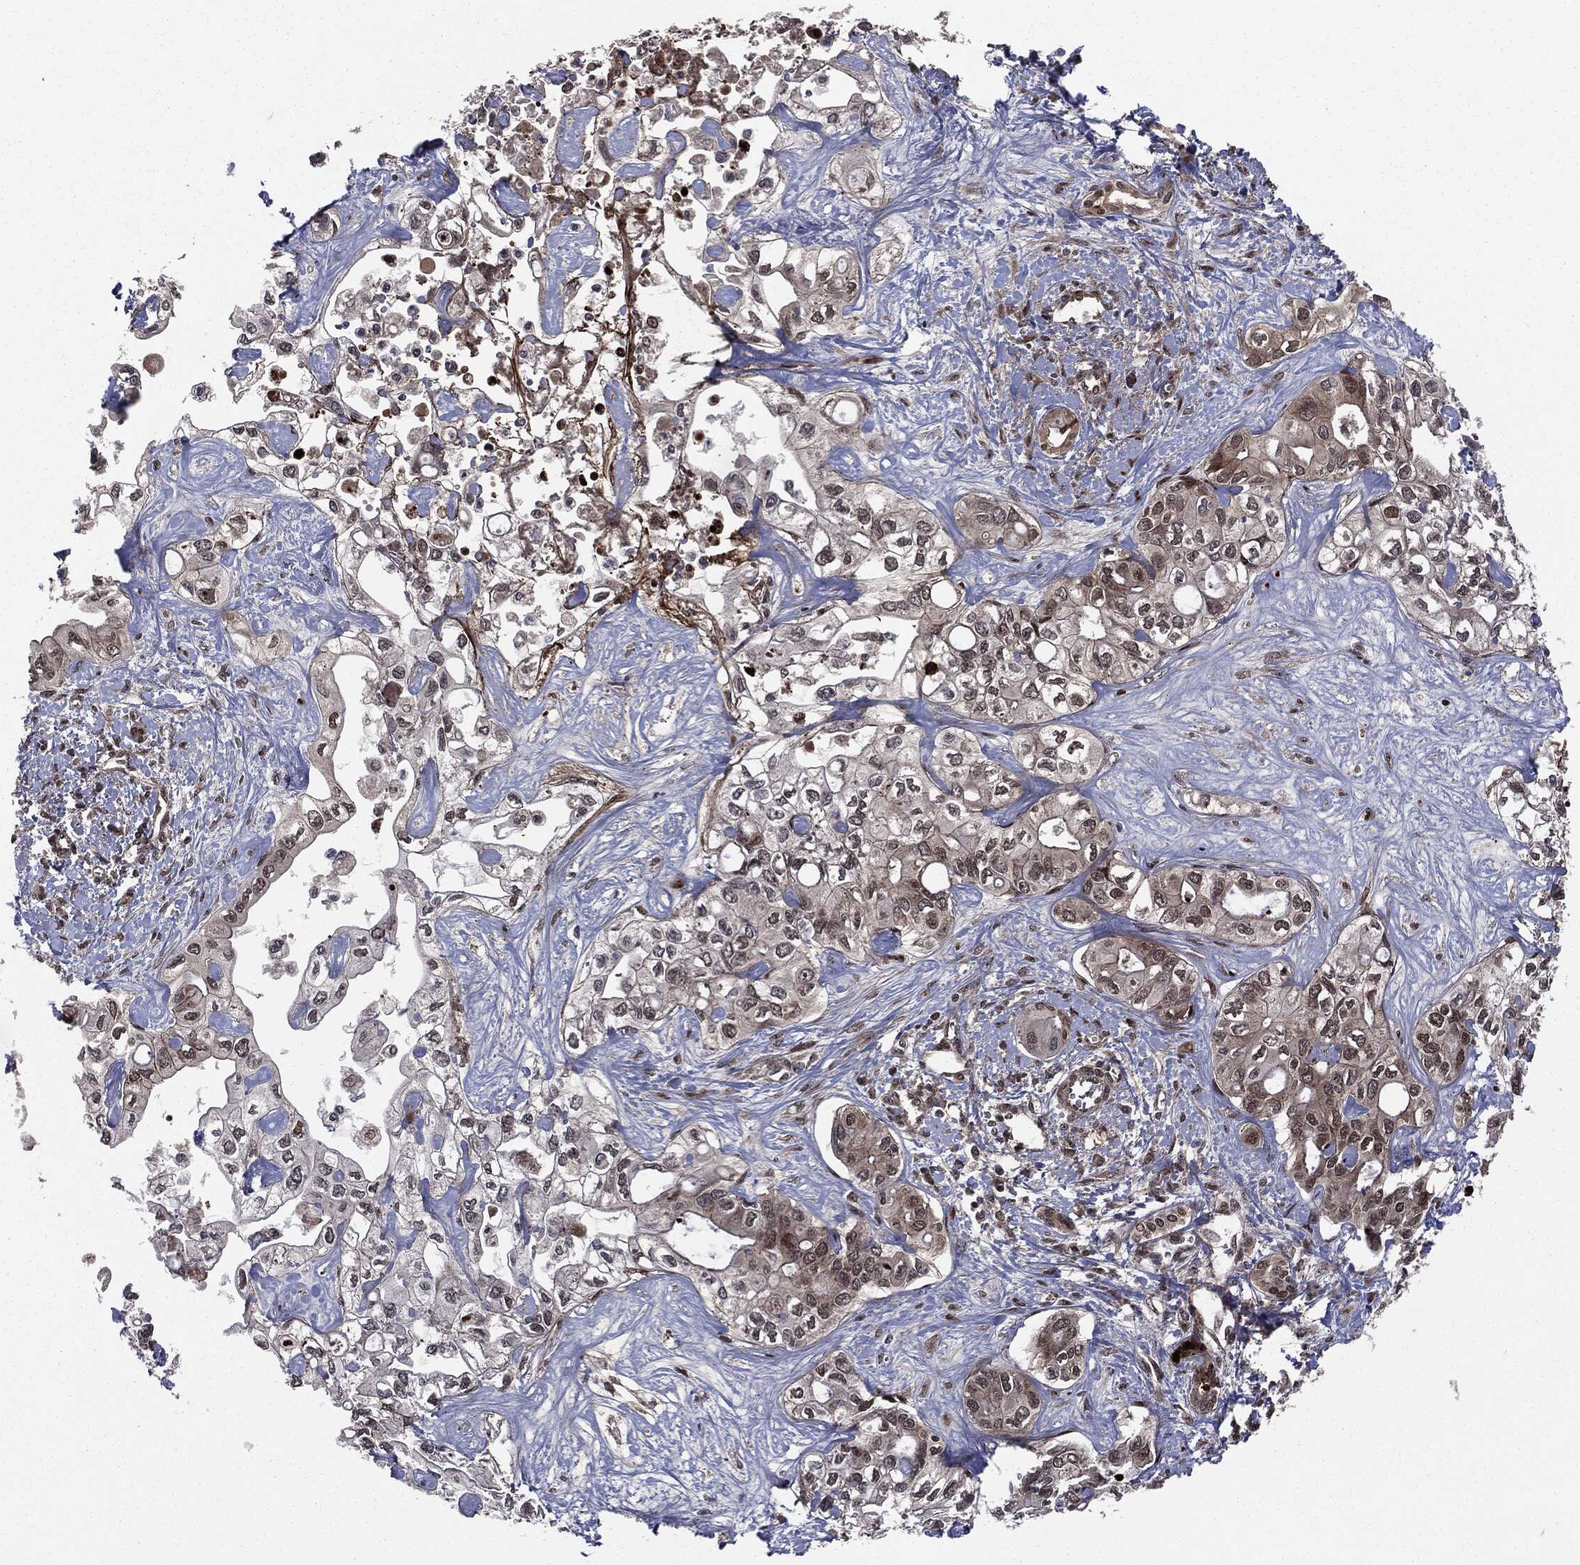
{"staining": {"intensity": "moderate", "quantity": "<25%", "location": "nuclear"}, "tissue": "liver cancer", "cell_type": "Tumor cells", "image_type": "cancer", "snomed": [{"axis": "morphology", "description": "Cholangiocarcinoma"}, {"axis": "topography", "description": "Liver"}], "caption": "An immunohistochemistry (IHC) micrograph of neoplastic tissue is shown. Protein staining in brown shows moderate nuclear positivity in cholangiocarcinoma (liver) within tumor cells.", "gene": "SMAD4", "patient": {"sex": "female", "age": 64}}